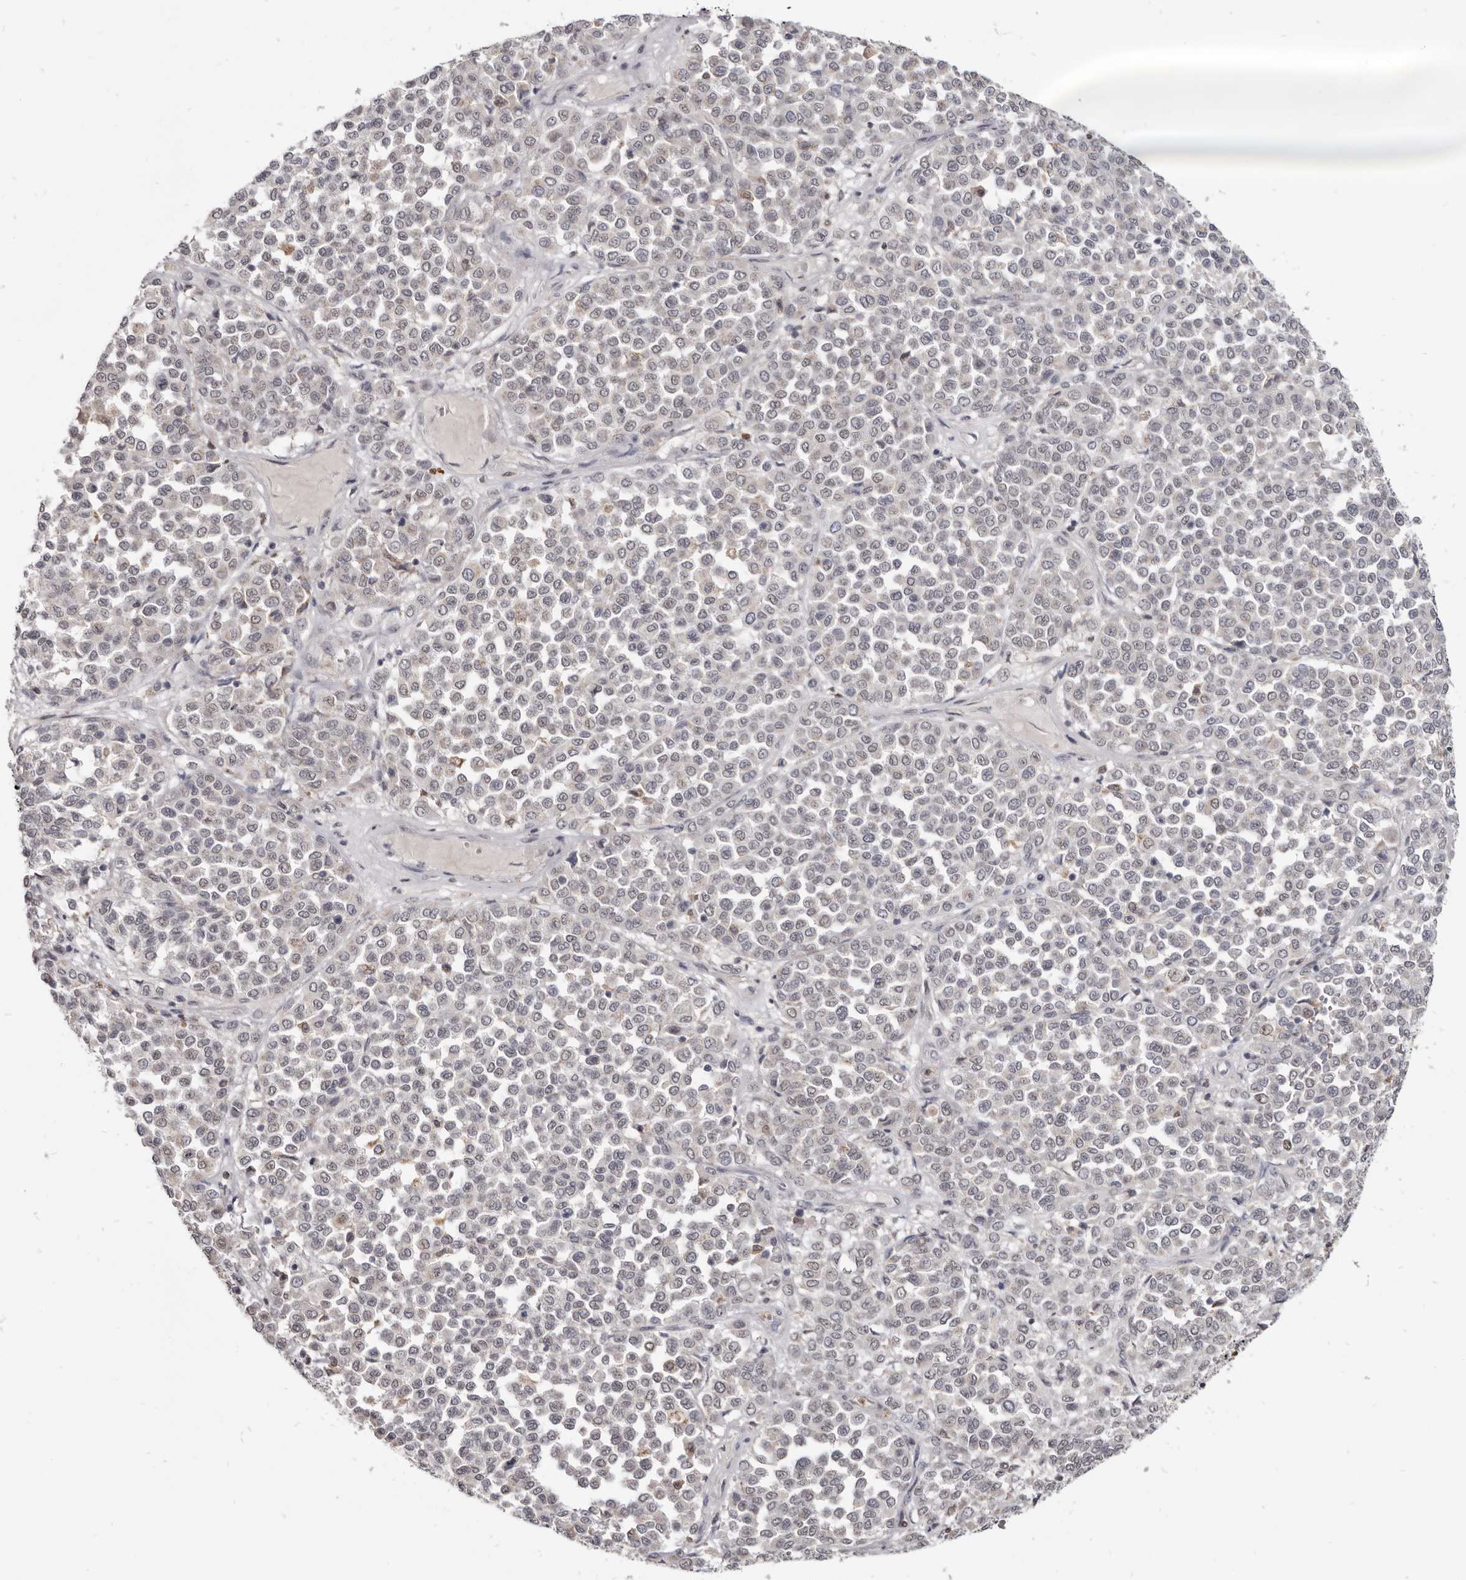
{"staining": {"intensity": "negative", "quantity": "none", "location": "none"}, "tissue": "melanoma", "cell_type": "Tumor cells", "image_type": "cancer", "snomed": [{"axis": "morphology", "description": "Malignant melanoma, Metastatic site"}, {"axis": "topography", "description": "Pancreas"}], "caption": "Protein analysis of melanoma demonstrates no significant staining in tumor cells.", "gene": "CGN", "patient": {"sex": "female", "age": 30}}